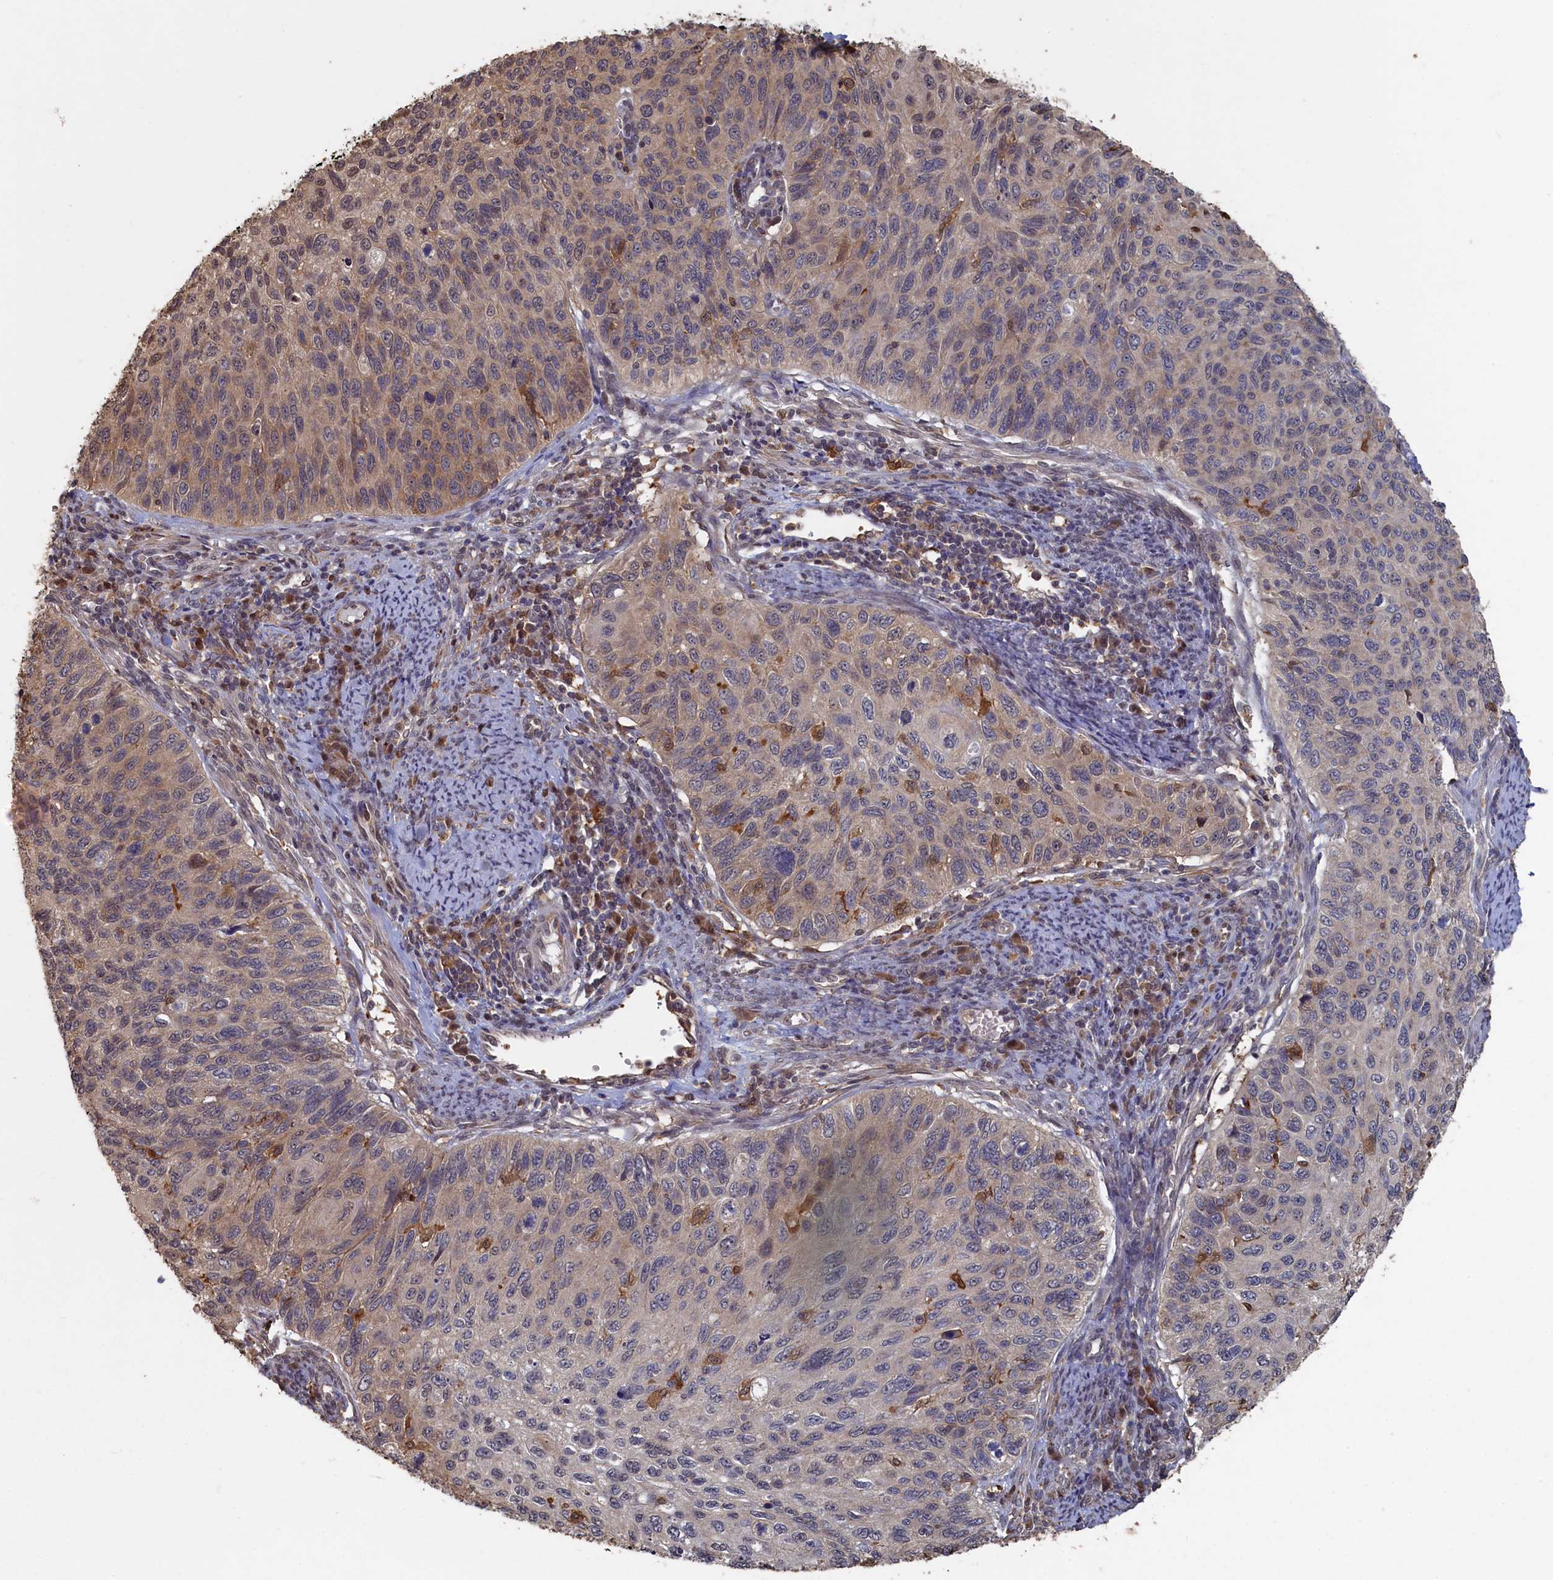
{"staining": {"intensity": "moderate", "quantity": "<25%", "location": "cytoplasmic/membranous"}, "tissue": "cervical cancer", "cell_type": "Tumor cells", "image_type": "cancer", "snomed": [{"axis": "morphology", "description": "Squamous cell carcinoma, NOS"}, {"axis": "topography", "description": "Cervix"}], "caption": "This is an image of IHC staining of cervical cancer, which shows moderate positivity in the cytoplasmic/membranous of tumor cells.", "gene": "UCHL3", "patient": {"sex": "female", "age": 70}}